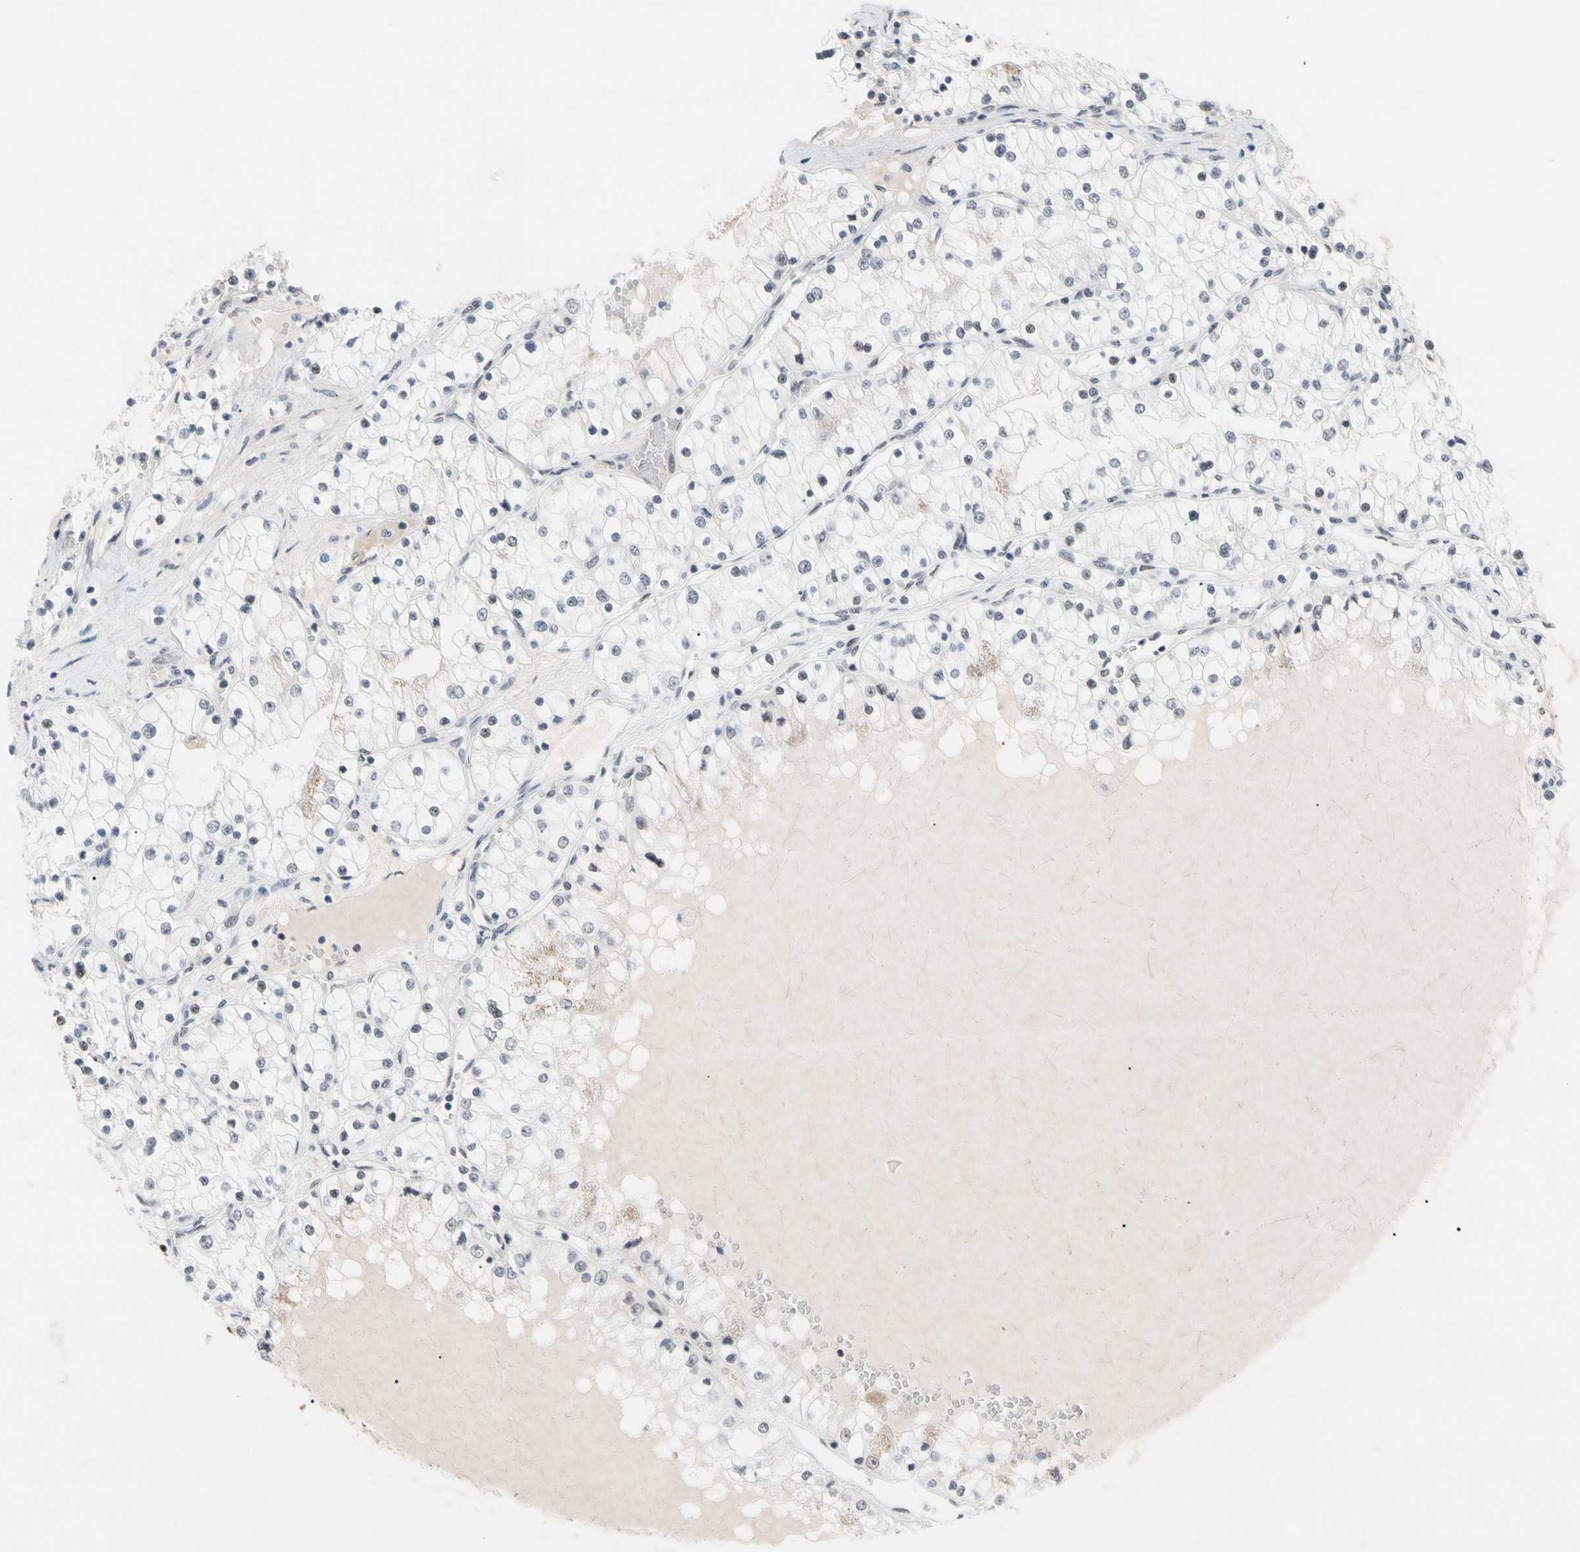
{"staining": {"intensity": "negative", "quantity": "none", "location": "none"}, "tissue": "renal cancer", "cell_type": "Tumor cells", "image_type": "cancer", "snomed": [{"axis": "morphology", "description": "Adenocarcinoma, NOS"}, {"axis": "topography", "description": "Kidney"}], "caption": "Renal cancer (adenocarcinoma) stained for a protein using immunohistochemistry reveals no staining tumor cells.", "gene": "FAM98B", "patient": {"sex": "male", "age": 68}}